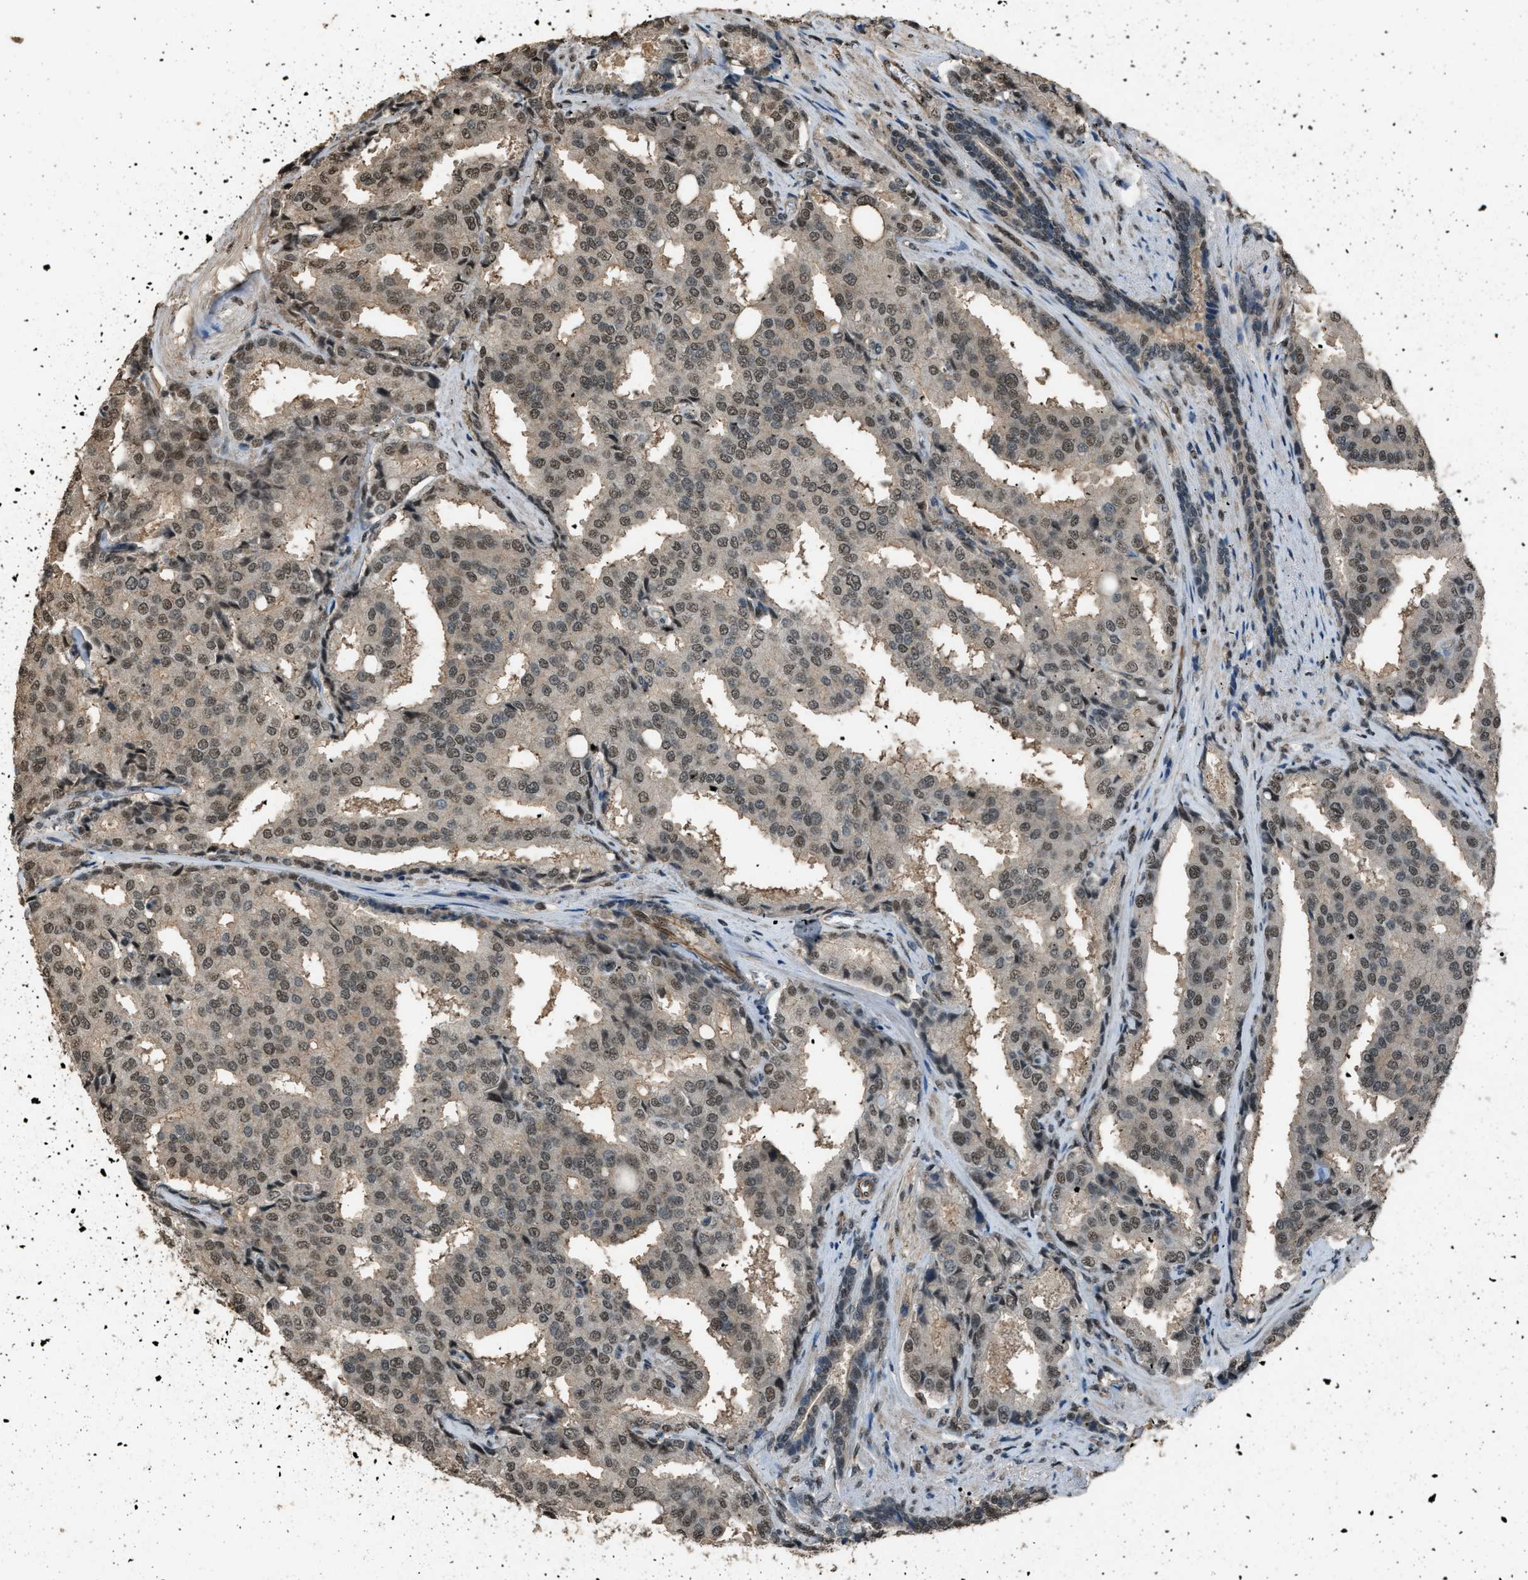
{"staining": {"intensity": "weak", "quantity": "25%-75%", "location": "nuclear"}, "tissue": "prostate cancer", "cell_type": "Tumor cells", "image_type": "cancer", "snomed": [{"axis": "morphology", "description": "Adenocarcinoma, High grade"}, {"axis": "topography", "description": "Prostate"}], "caption": "The image reveals a brown stain indicating the presence of a protein in the nuclear of tumor cells in prostate adenocarcinoma (high-grade).", "gene": "SERTAD2", "patient": {"sex": "male", "age": 50}}